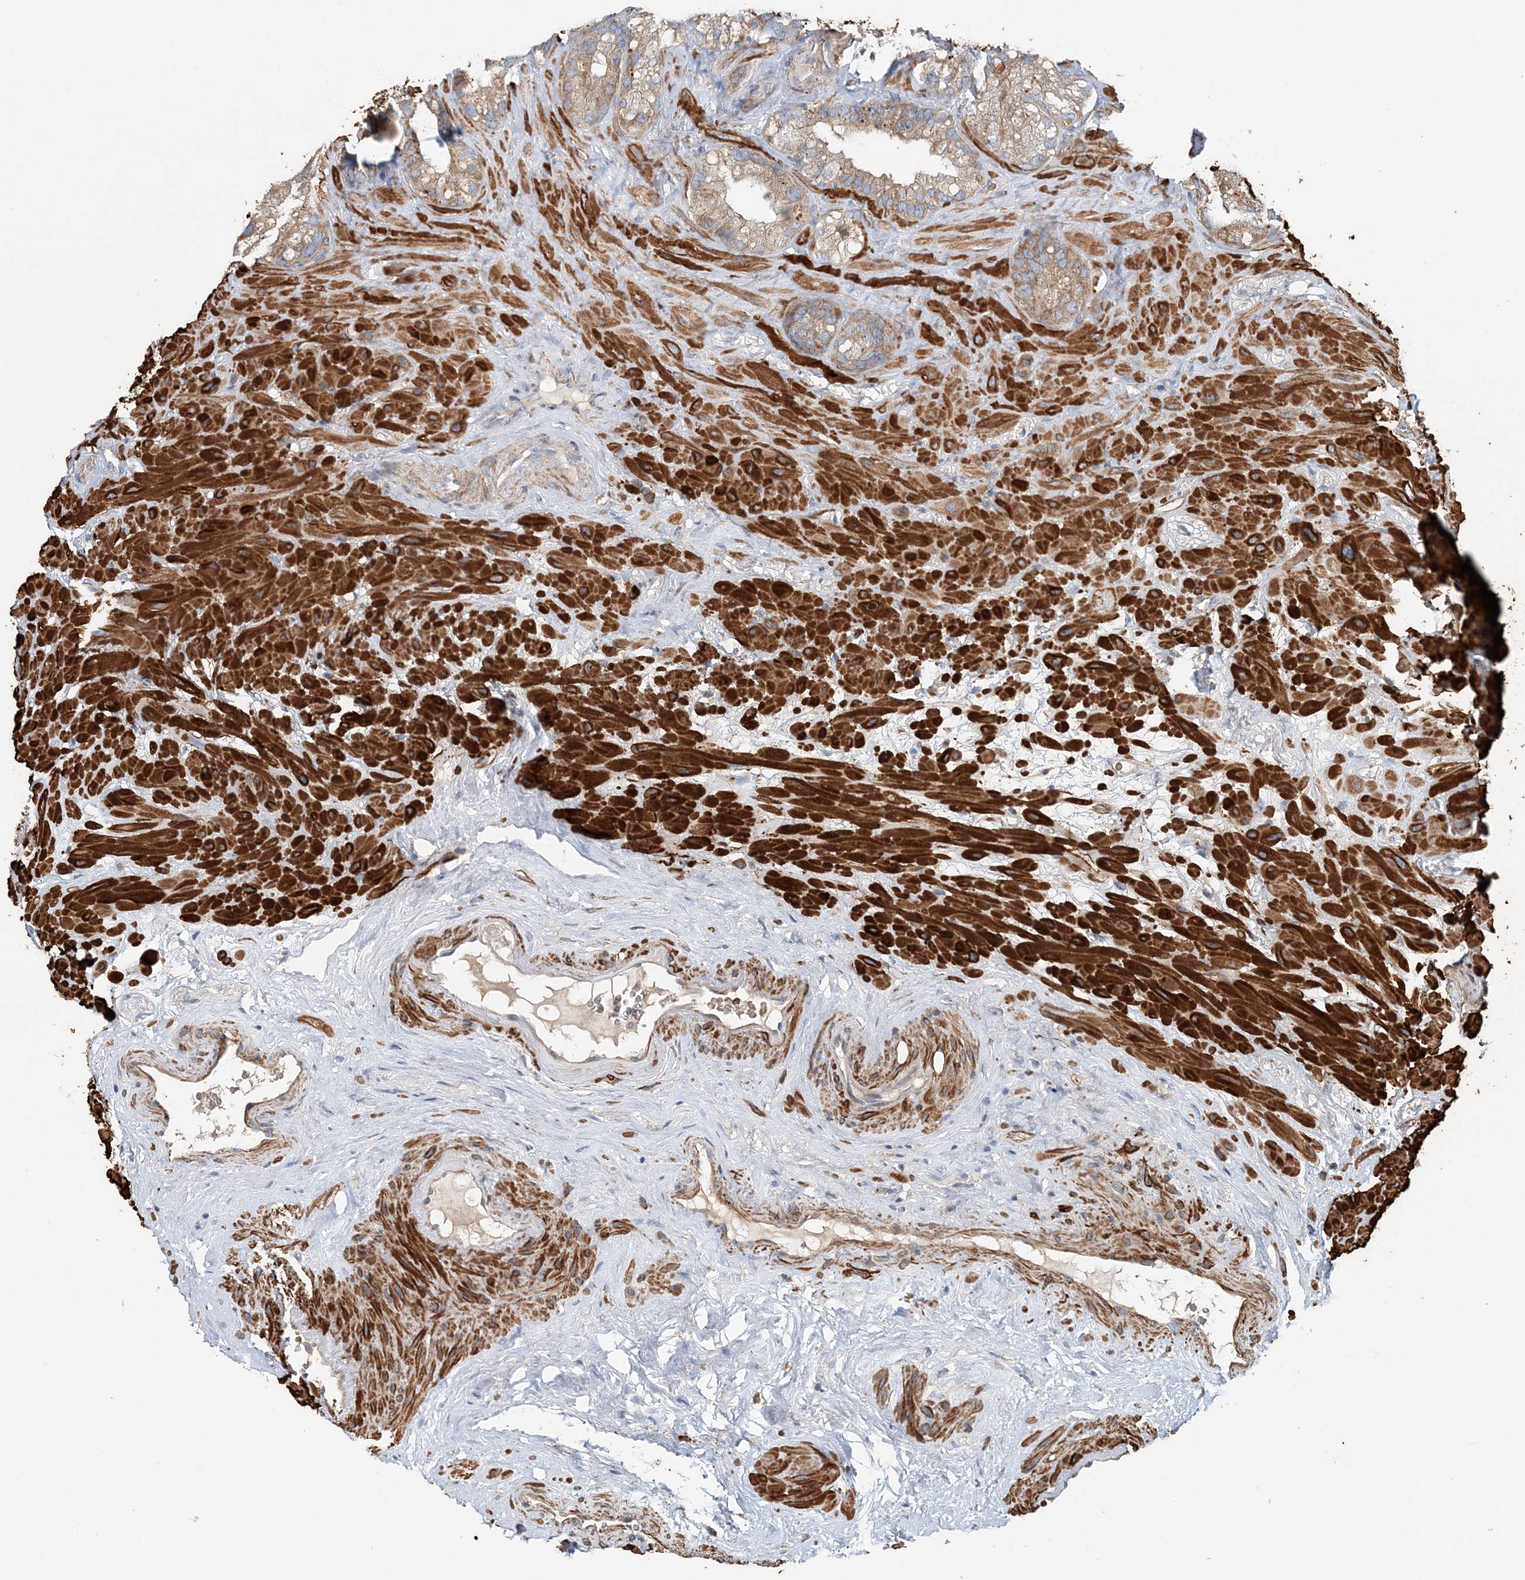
{"staining": {"intensity": "weak", "quantity": ">75%", "location": "cytoplasmic/membranous"}, "tissue": "seminal vesicle", "cell_type": "Glandular cells", "image_type": "normal", "snomed": [{"axis": "morphology", "description": "Normal tissue, NOS"}, {"axis": "topography", "description": "Prostate"}, {"axis": "topography", "description": "Seminal veicle"}], "caption": "Immunohistochemistry (IHC) photomicrograph of benign seminal vesicle stained for a protein (brown), which demonstrates low levels of weak cytoplasmic/membranous positivity in about >75% of glandular cells.", "gene": "TTI1", "patient": {"sex": "male", "age": 68}}